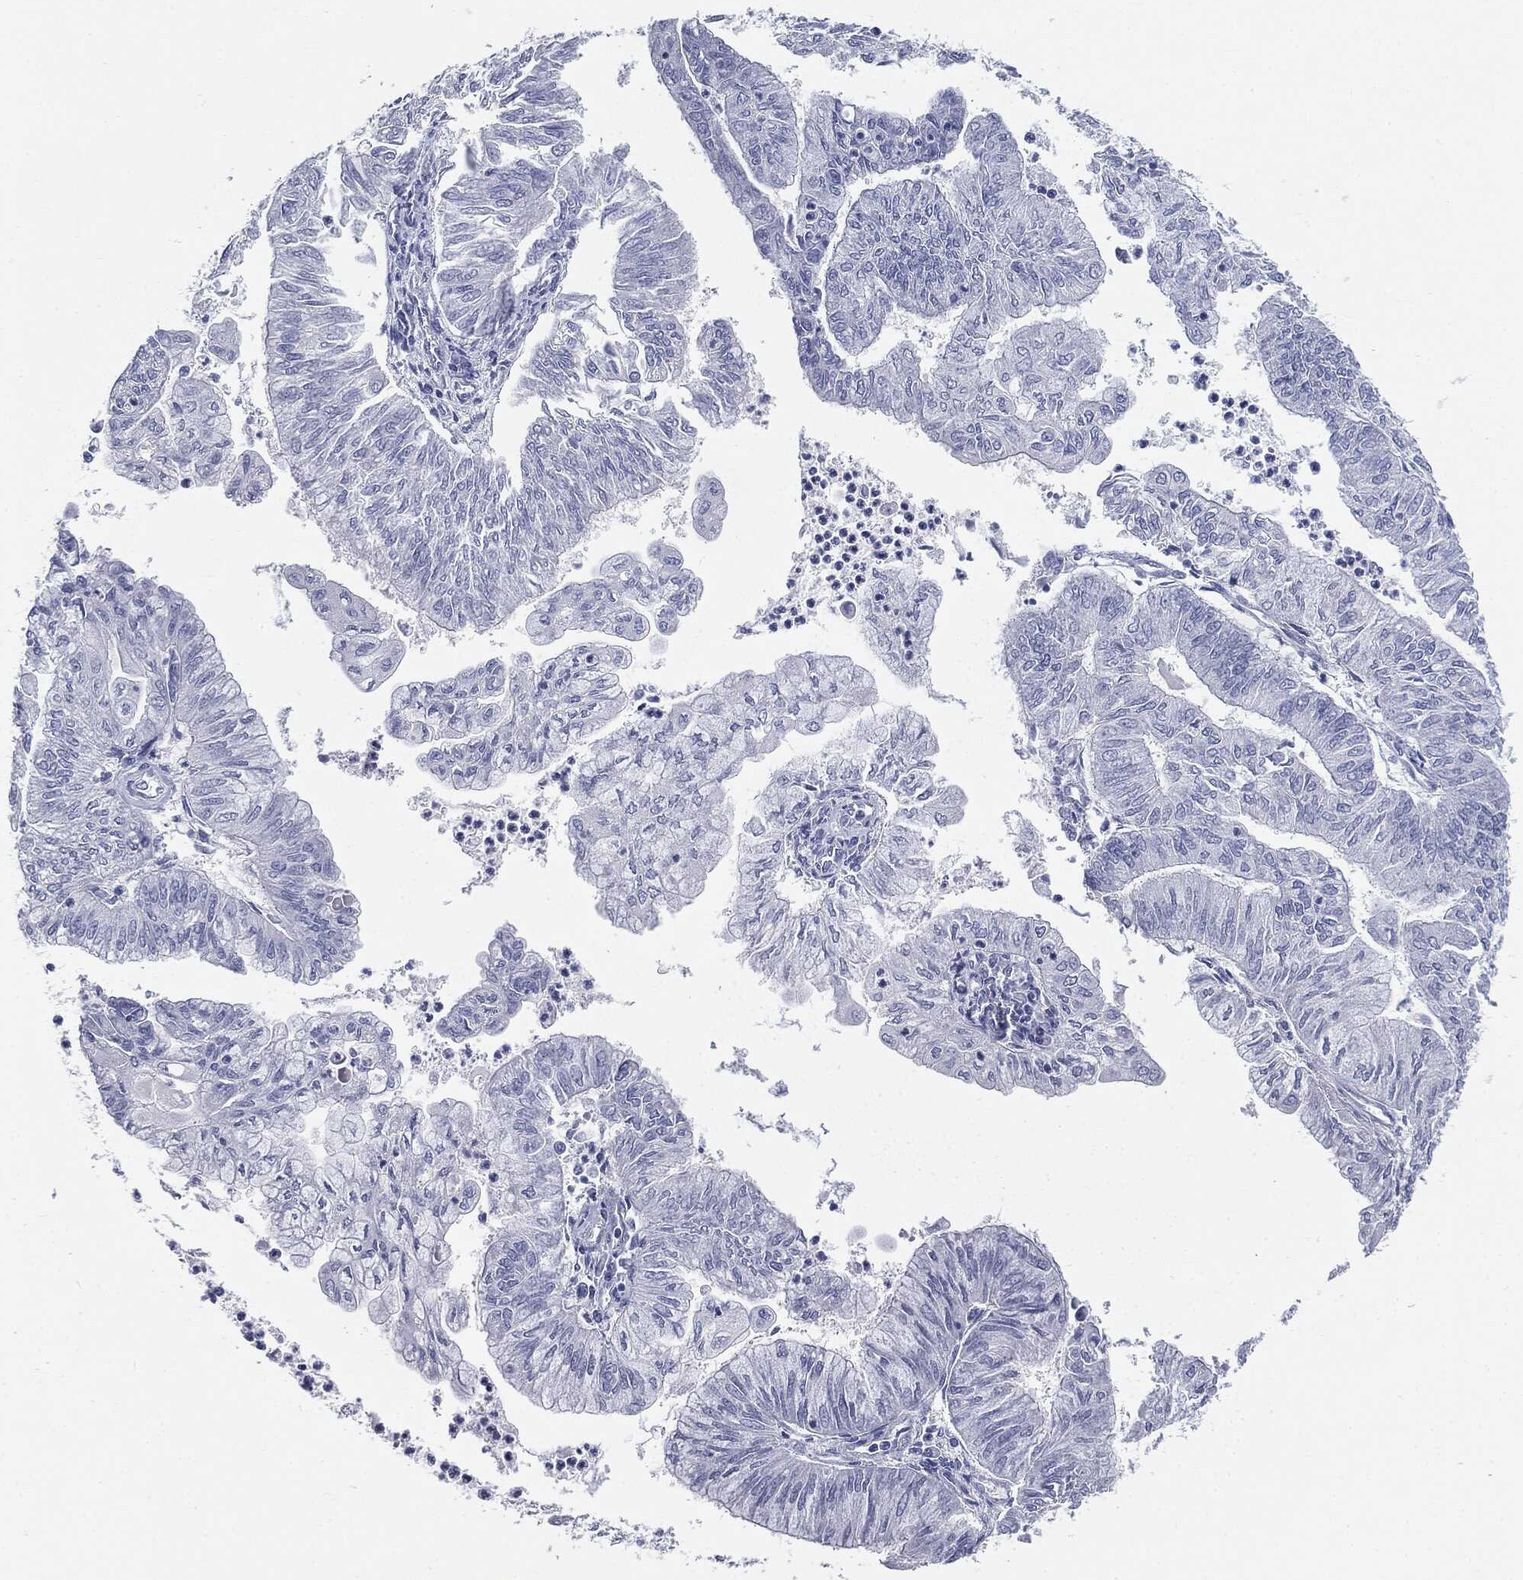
{"staining": {"intensity": "negative", "quantity": "none", "location": "none"}, "tissue": "endometrial cancer", "cell_type": "Tumor cells", "image_type": "cancer", "snomed": [{"axis": "morphology", "description": "Adenocarcinoma, NOS"}, {"axis": "topography", "description": "Endometrium"}], "caption": "Tumor cells show no significant protein positivity in adenocarcinoma (endometrial).", "gene": "CUZD1", "patient": {"sex": "female", "age": 59}}